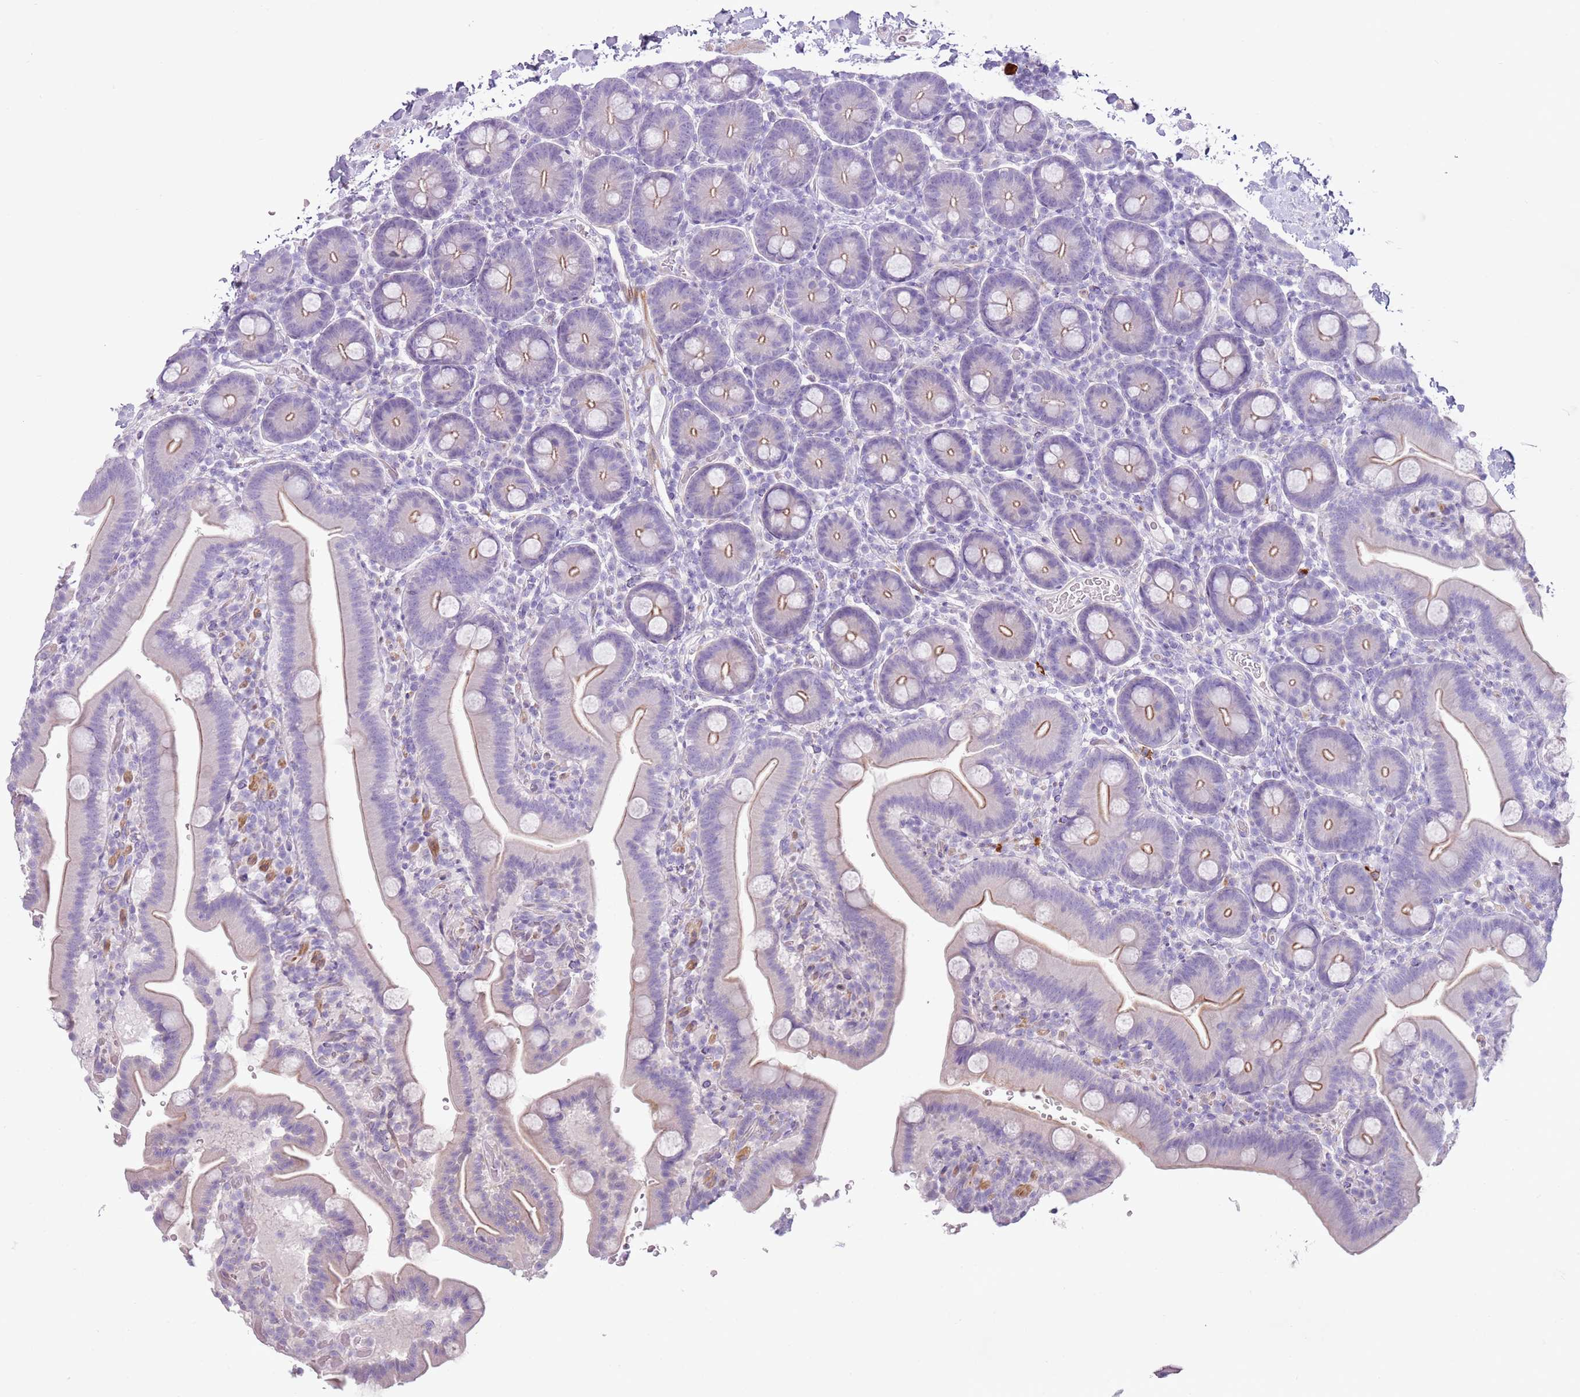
{"staining": {"intensity": "weak", "quantity": "25%-75%", "location": "cytoplasmic/membranous"}, "tissue": "duodenum", "cell_type": "Glandular cells", "image_type": "normal", "snomed": [{"axis": "morphology", "description": "Normal tissue, NOS"}, {"axis": "topography", "description": "Duodenum"}], "caption": "Benign duodenum reveals weak cytoplasmic/membranous positivity in approximately 25%-75% of glandular cells, visualized by immunohistochemistry. (DAB (3,3'-diaminobenzidine) IHC with brightfield microscopy, high magnification).", "gene": "ZNF239", "patient": {"sex": "male", "age": 55}}